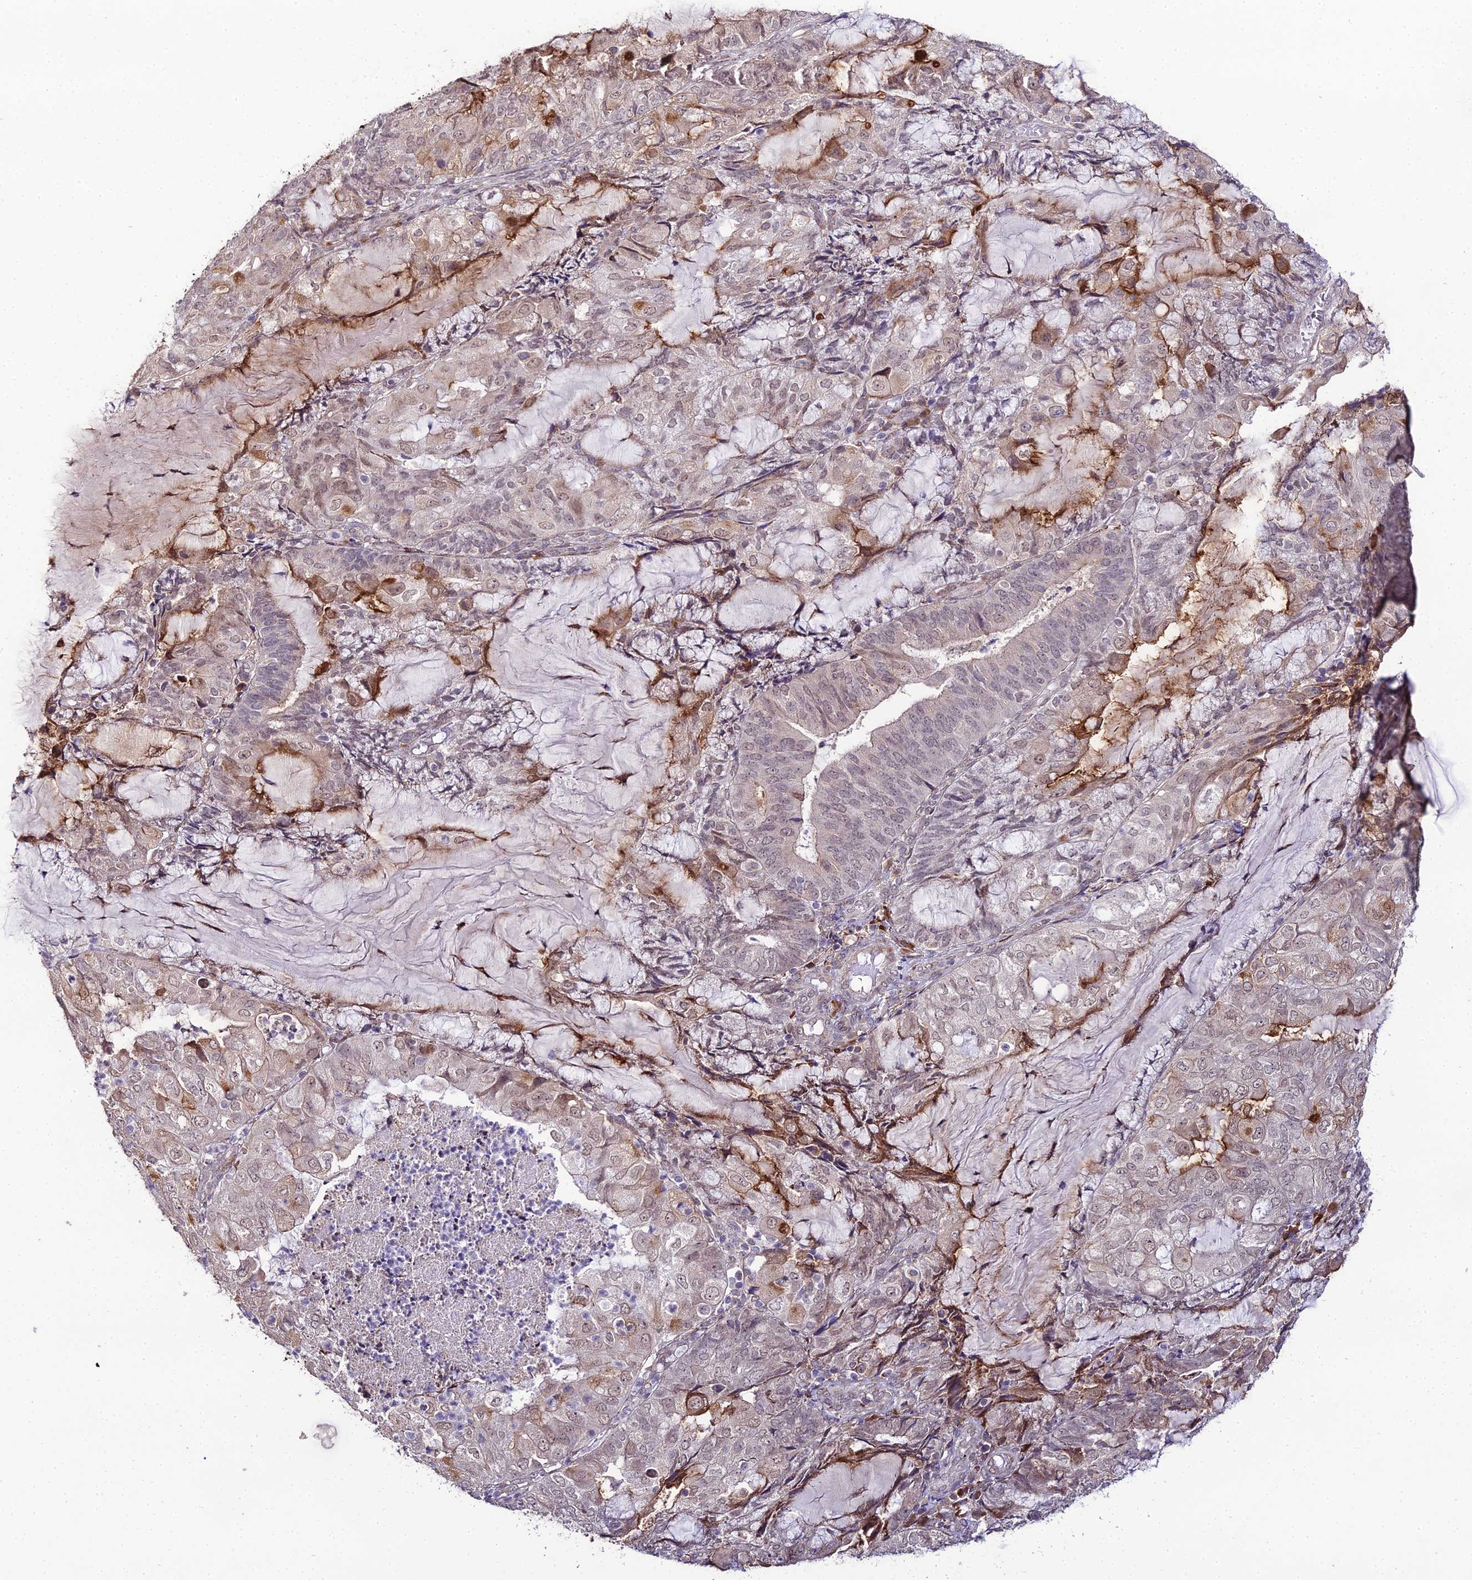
{"staining": {"intensity": "moderate", "quantity": "<25%", "location": "cytoplasmic/membranous"}, "tissue": "endometrial cancer", "cell_type": "Tumor cells", "image_type": "cancer", "snomed": [{"axis": "morphology", "description": "Adenocarcinoma, NOS"}, {"axis": "topography", "description": "Endometrium"}], "caption": "Tumor cells display moderate cytoplasmic/membranous positivity in approximately <25% of cells in endometrial adenocarcinoma.", "gene": "TROAP", "patient": {"sex": "female", "age": 81}}